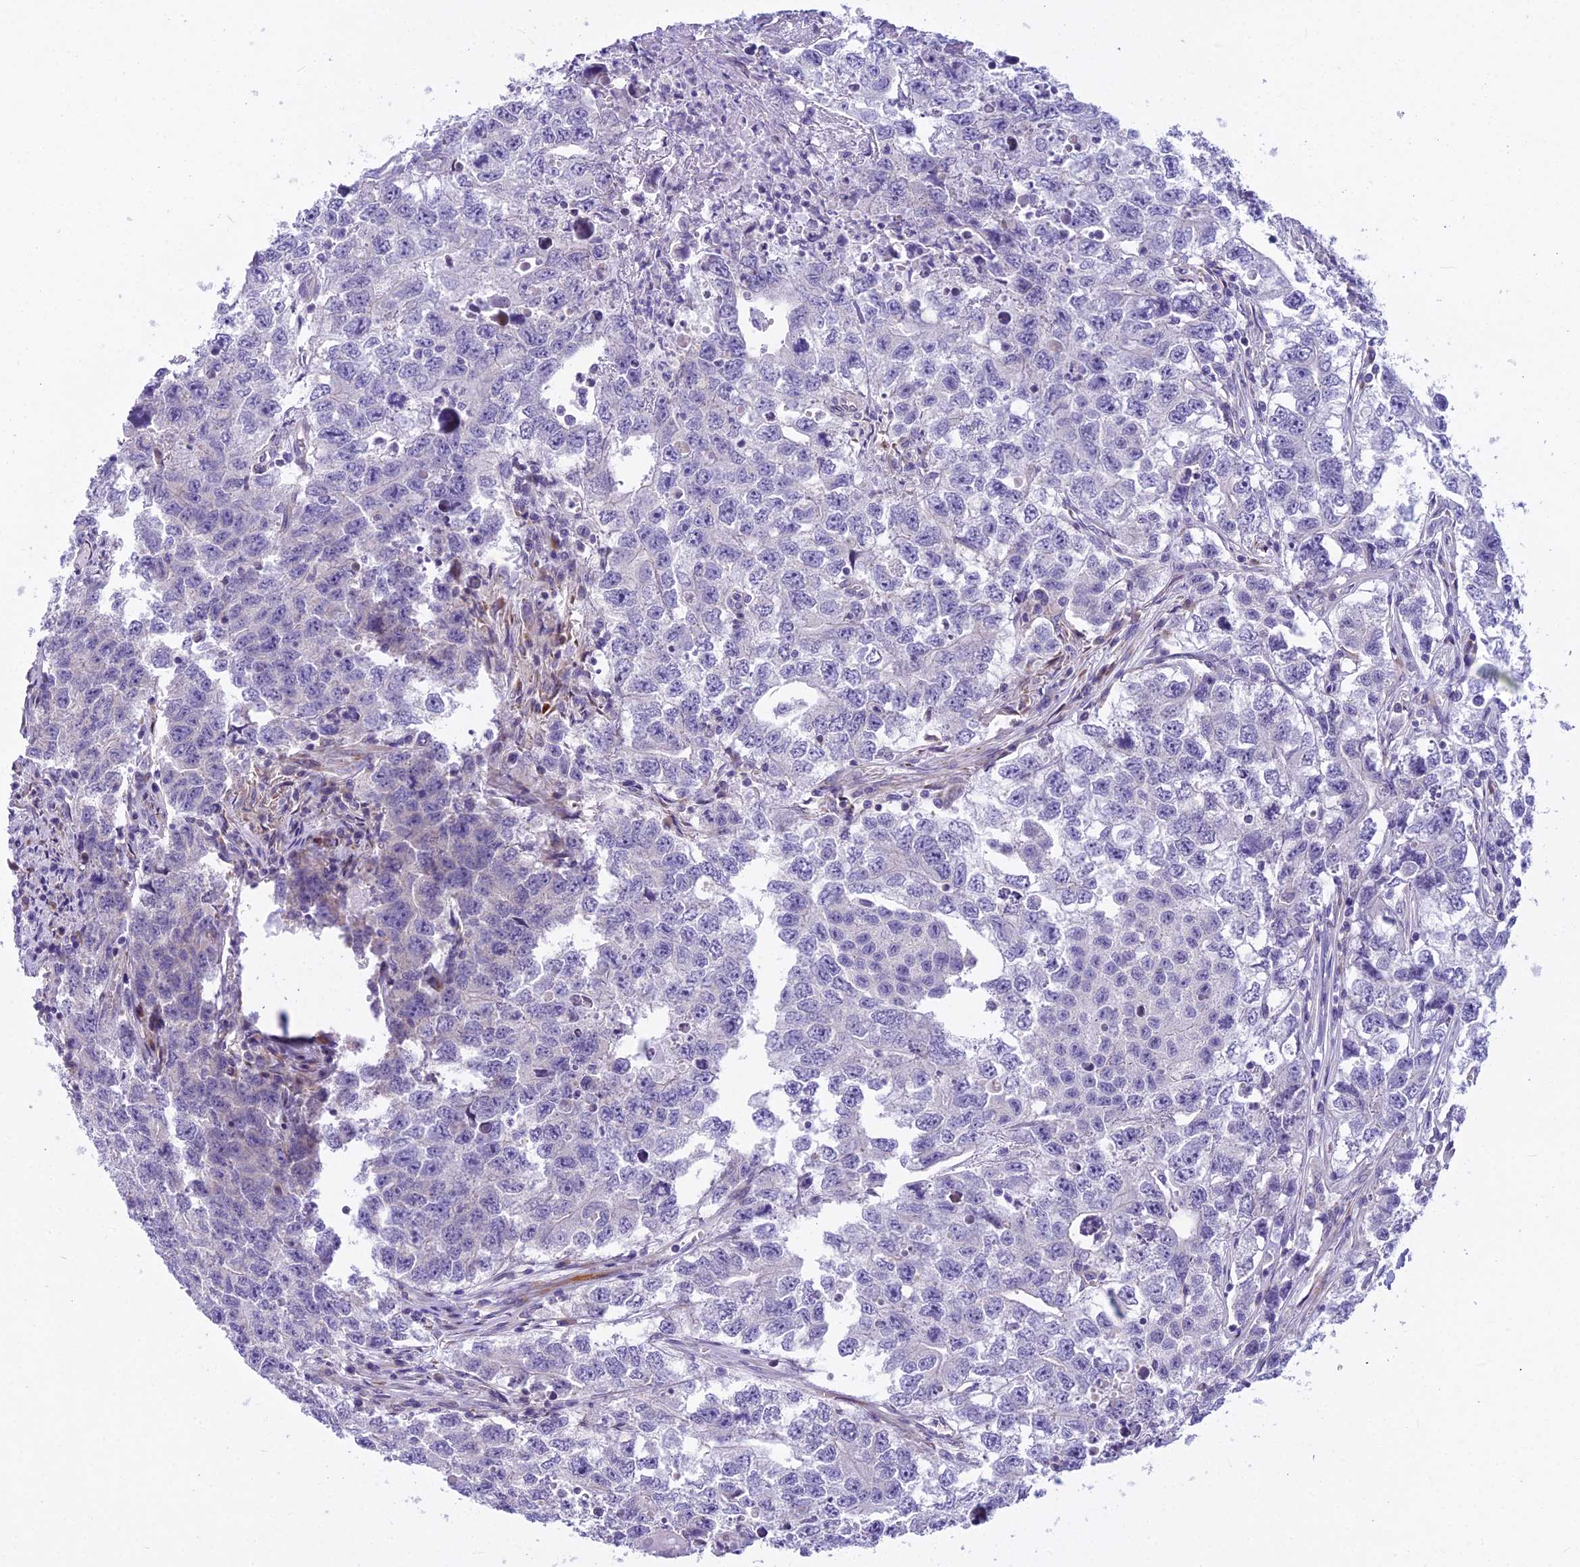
{"staining": {"intensity": "negative", "quantity": "none", "location": "none"}, "tissue": "testis cancer", "cell_type": "Tumor cells", "image_type": "cancer", "snomed": [{"axis": "morphology", "description": "Seminoma, NOS"}, {"axis": "morphology", "description": "Carcinoma, Embryonal, NOS"}, {"axis": "topography", "description": "Testis"}], "caption": "This is an IHC photomicrograph of testis embryonal carcinoma. There is no positivity in tumor cells.", "gene": "PCDHB14", "patient": {"sex": "male", "age": 43}}